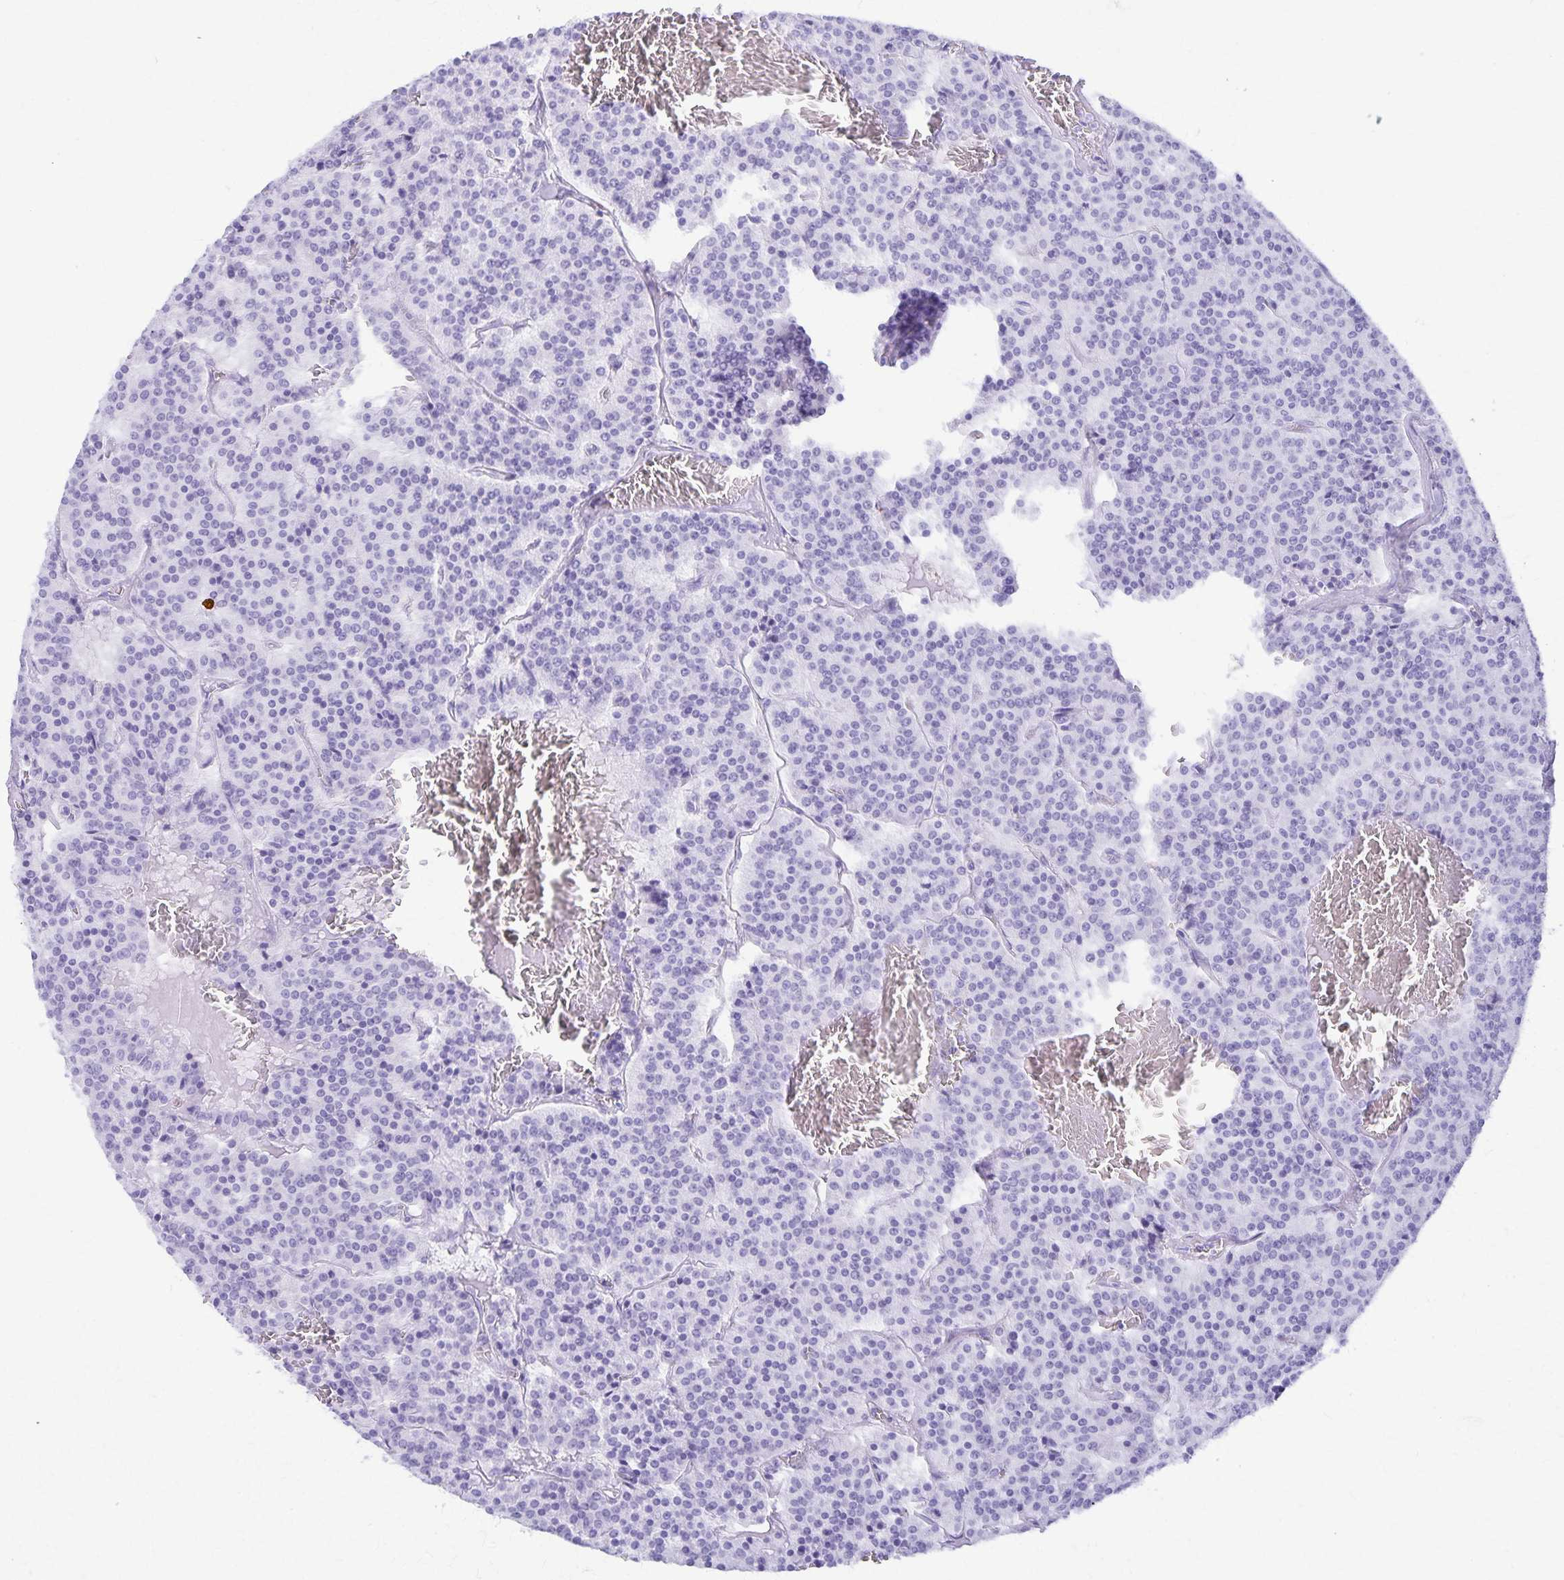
{"staining": {"intensity": "negative", "quantity": "none", "location": "none"}, "tissue": "carcinoid", "cell_type": "Tumor cells", "image_type": "cancer", "snomed": [{"axis": "morphology", "description": "Carcinoid, malignant, NOS"}, {"axis": "topography", "description": "Lung"}], "caption": "IHC photomicrograph of human carcinoid stained for a protein (brown), which exhibits no staining in tumor cells.", "gene": "DEFA5", "patient": {"sex": "male", "age": 70}}